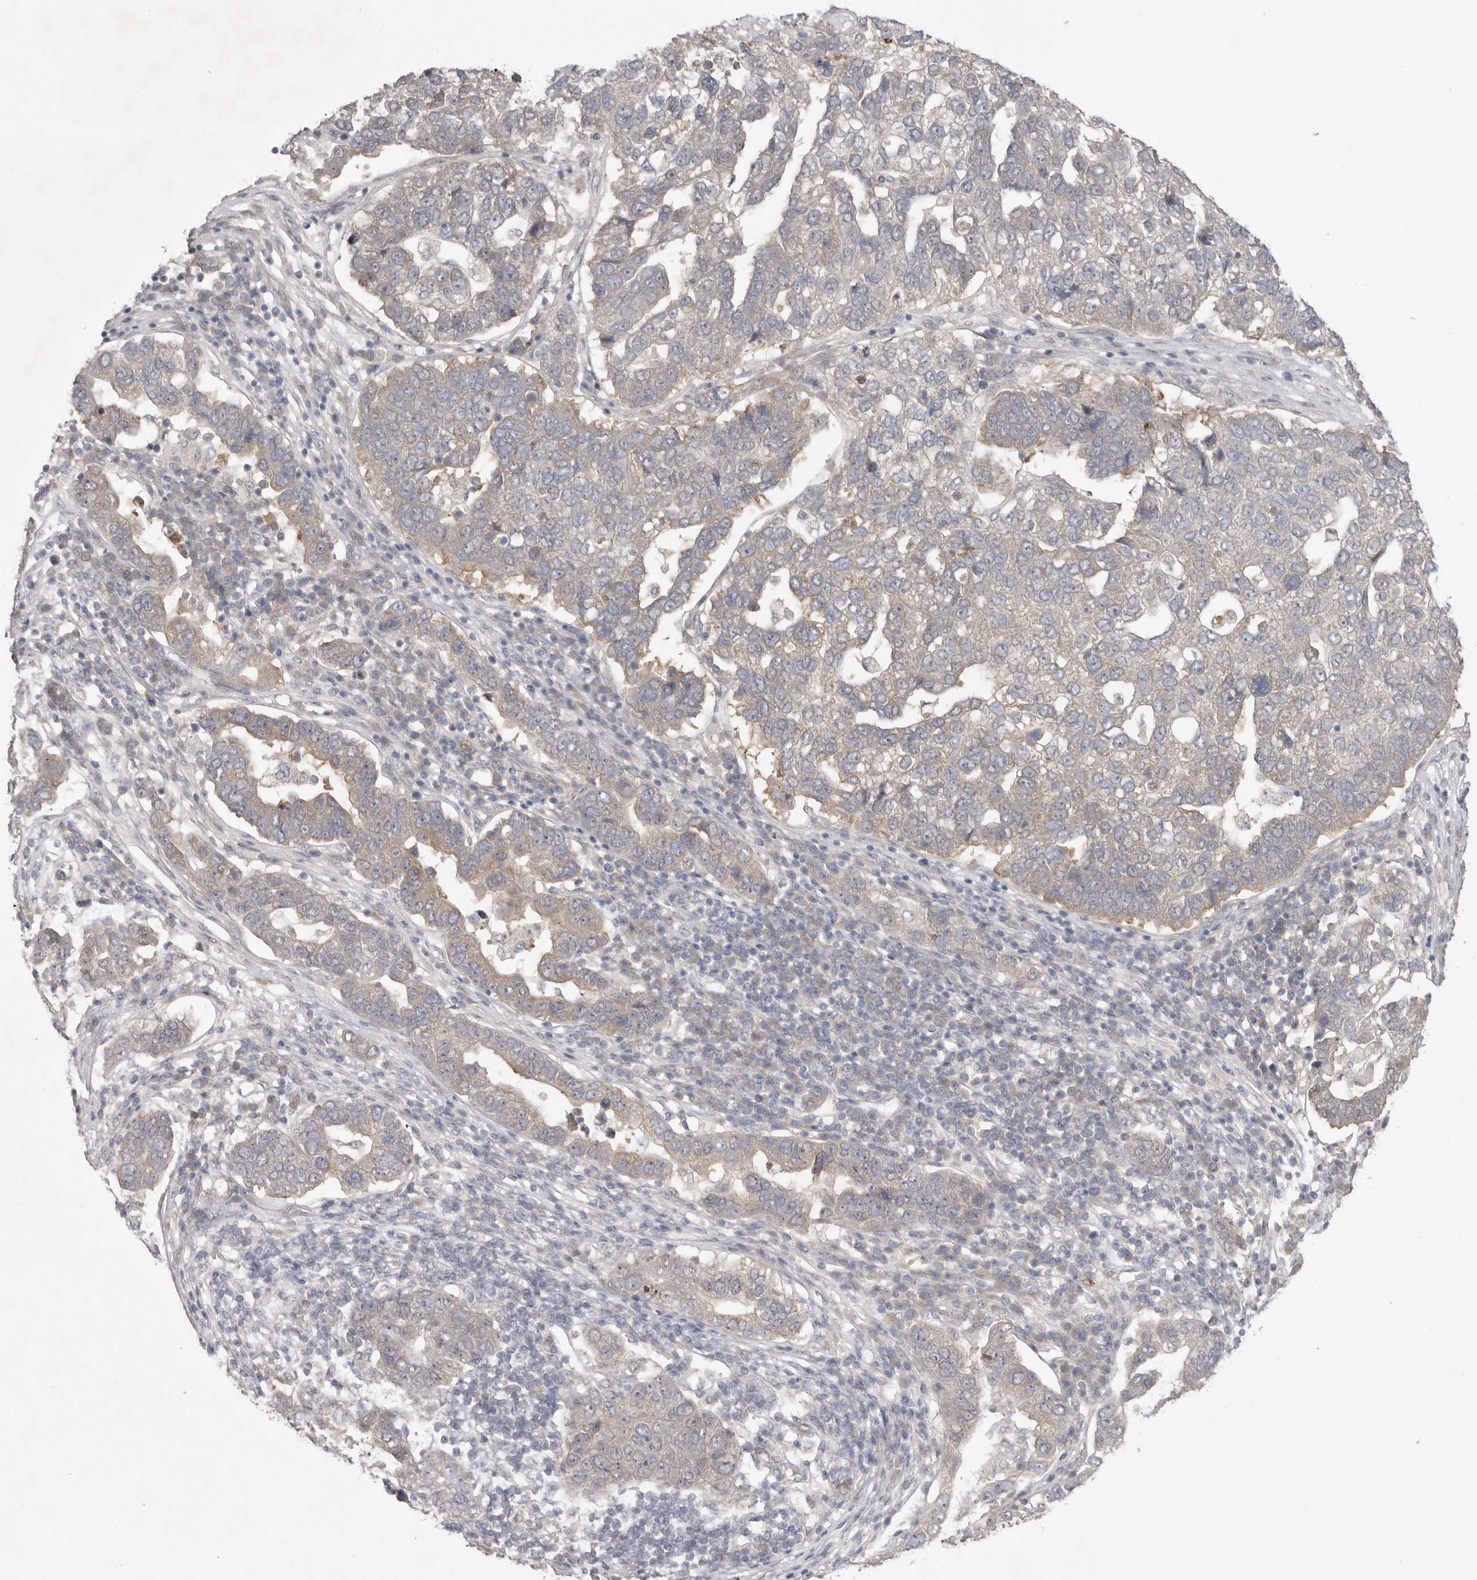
{"staining": {"intensity": "weak", "quantity": "25%-75%", "location": "cytoplasmic/membranous"}, "tissue": "pancreatic cancer", "cell_type": "Tumor cells", "image_type": "cancer", "snomed": [{"axis": "morphology", "description": "Adenocarcinoma, NOS"}, {"axis": "topography", "description": "Pancreas"}], "caption": "The photomicrograph demonstrates a brown stain indicating the presence of a protein in the cytoplasmic/membranous of tumor cells in adenocarcinoma (pancreatic).", "gene": "NSUN4", "patient": {"sex": "female", "age": 61}}